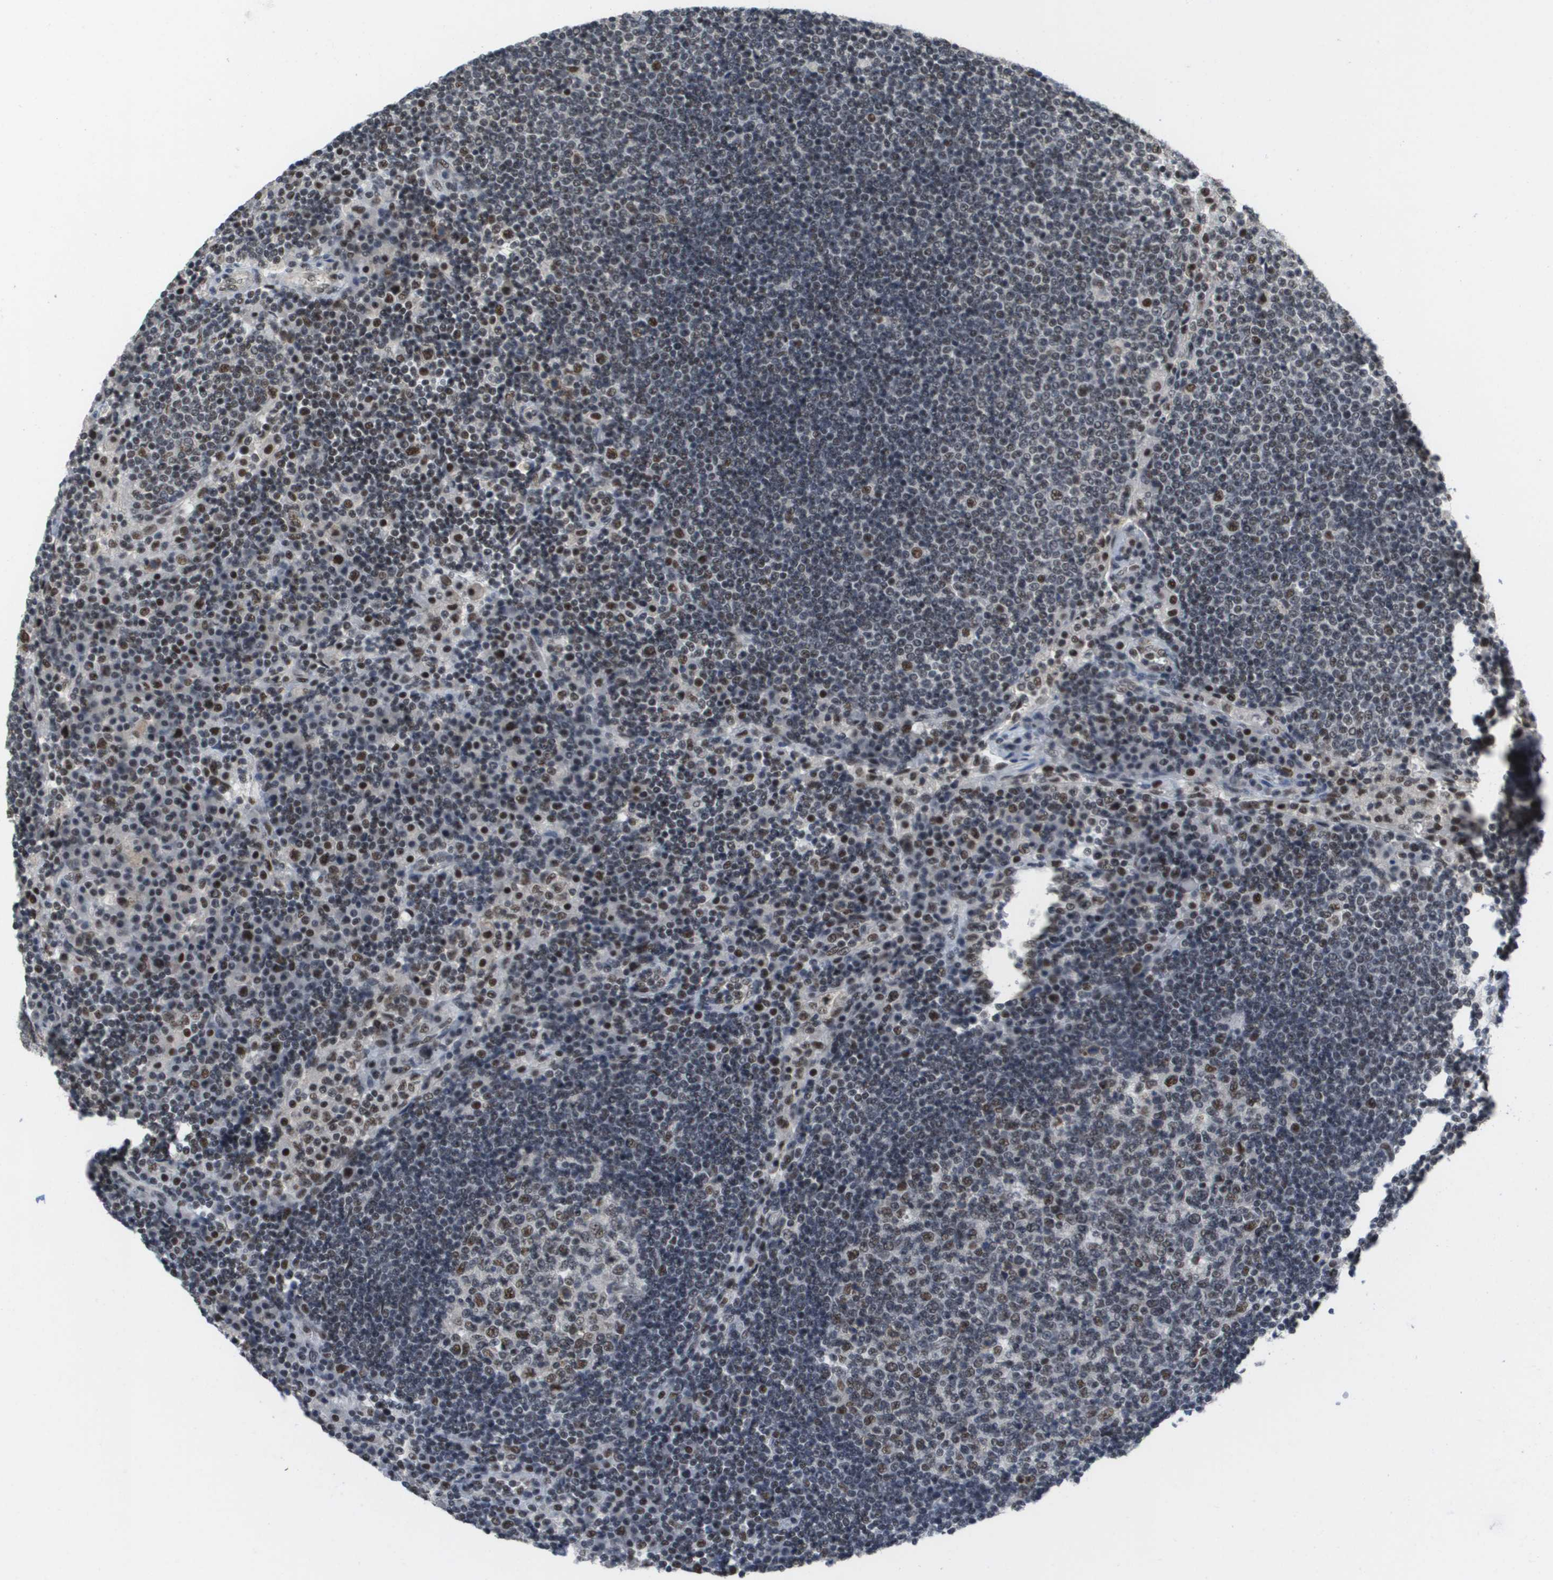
{"staining": {"intensity": "moderate", "quantity": "25%-75%", "location": "nuclear"}, "tissue": "lymph node", "cell_type": "Germinal center cells", "image_type": "normal", "snomed": [{"axis": "morphology", "description": "Normal tissue, NOS"}, {"axis": "topography", "description": "Lymph node"}], "caption": "The micrograph reveals staining of unremarkable lymph node, revealing moderate nuclear protein positivity (brown color) within germinal center cells. The staining was performed using DAB (3,3'-diaminobenzidine) to visualize the protein expression in brown, while the nuclei were stained in blue with hematoxylin (Magnification: 20x).", "gene": "ISY1", "patient": {"sex": "female", "age": 53}}